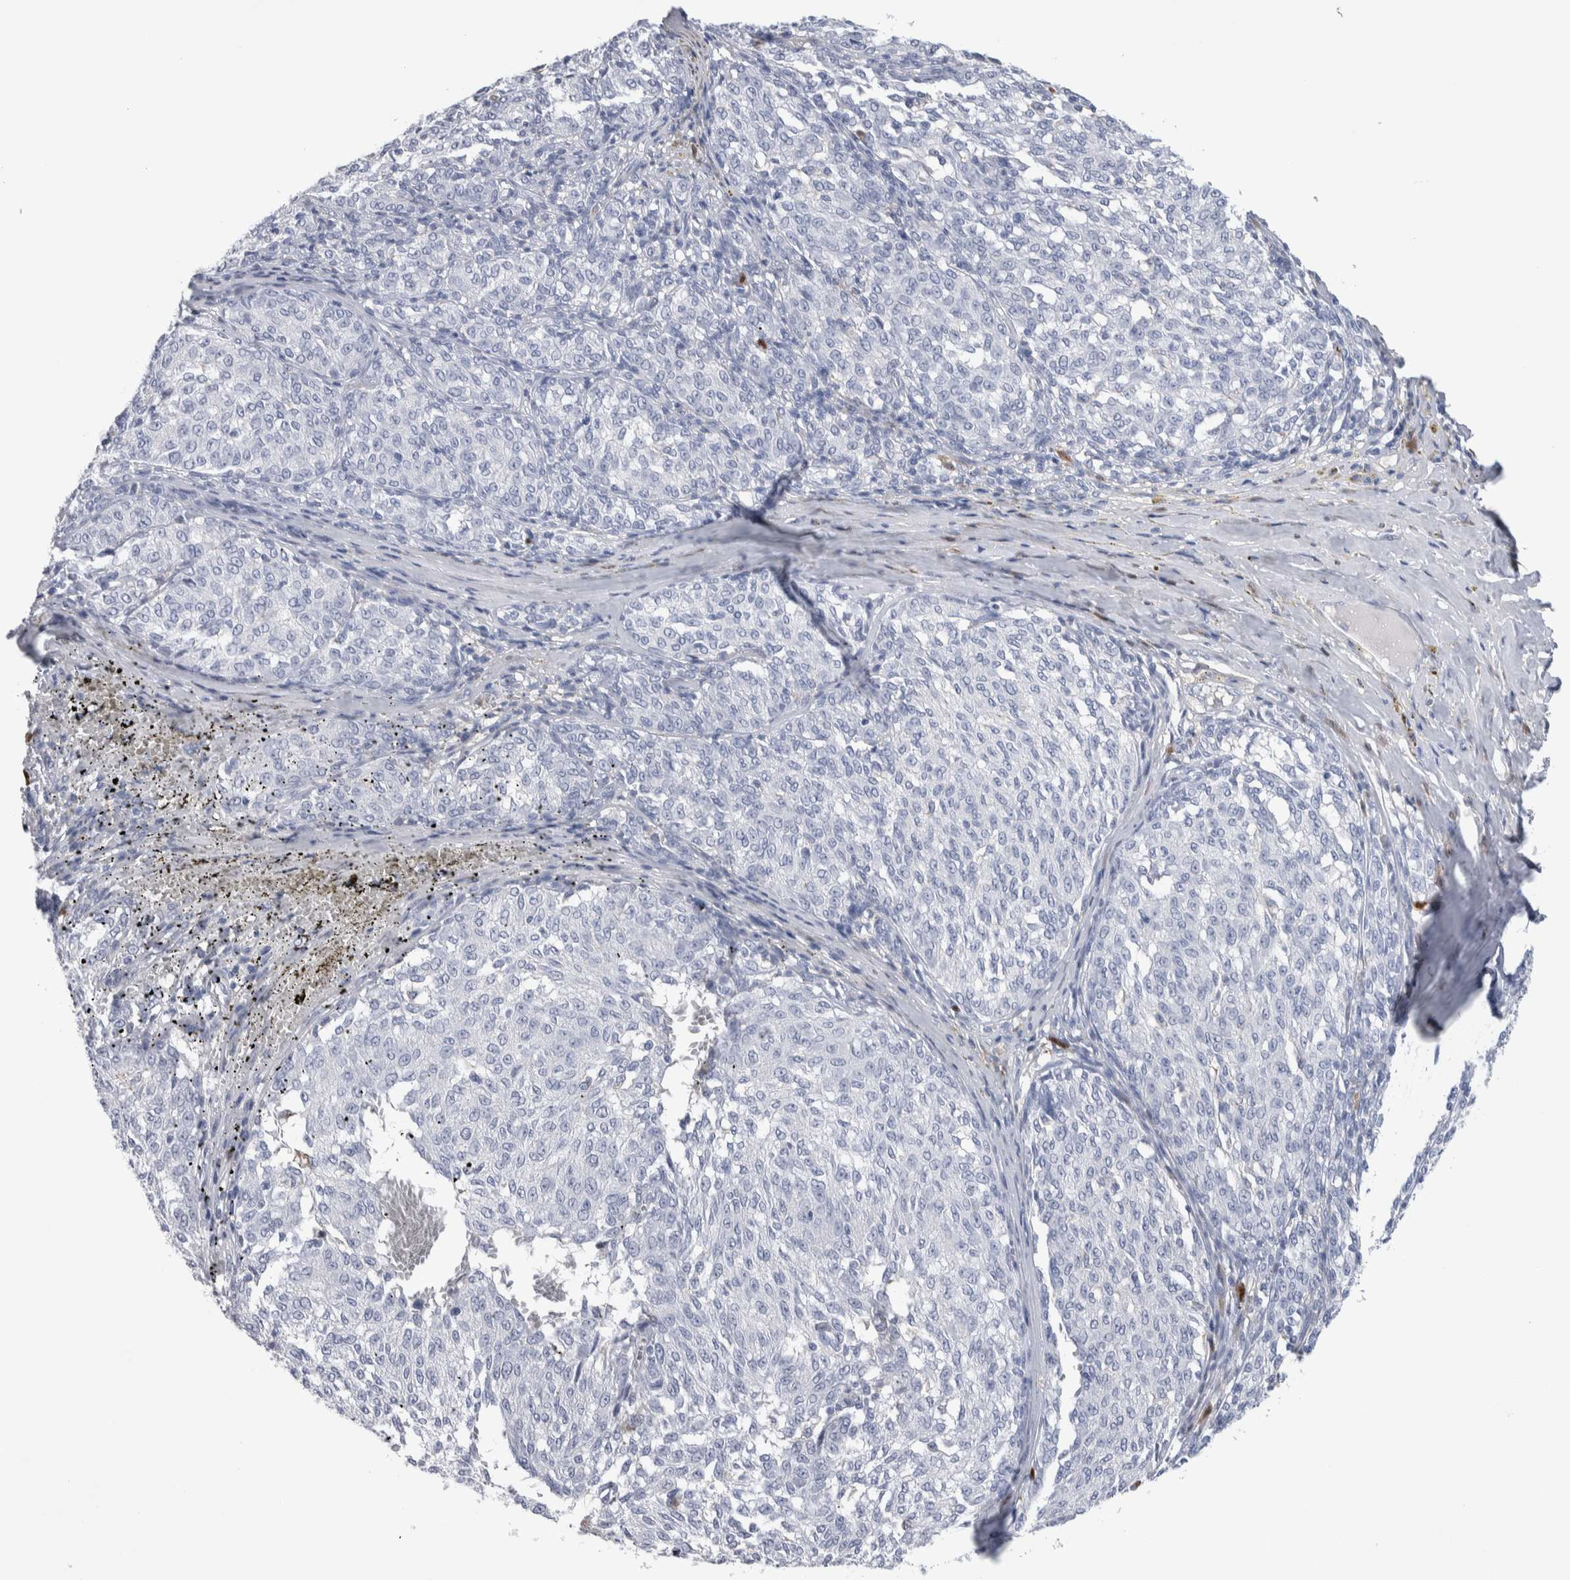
{"staining": {"intensity": "negative", "quantity": "none", "location": "none"}, "tissue": "melanoma", "cell_type": "Tumor cells", "image_type": "cancer", "snomed": [{"axis": "morphology", "description": "Malignant melanoma, NOS"}, {"axis": "topography", "description": "Skin"}], "caption": "The image exhibits no staining of tumor cells in melanoma.", "gene": "LURAP1L", "patient": {"sex": "female", "age": 72}}